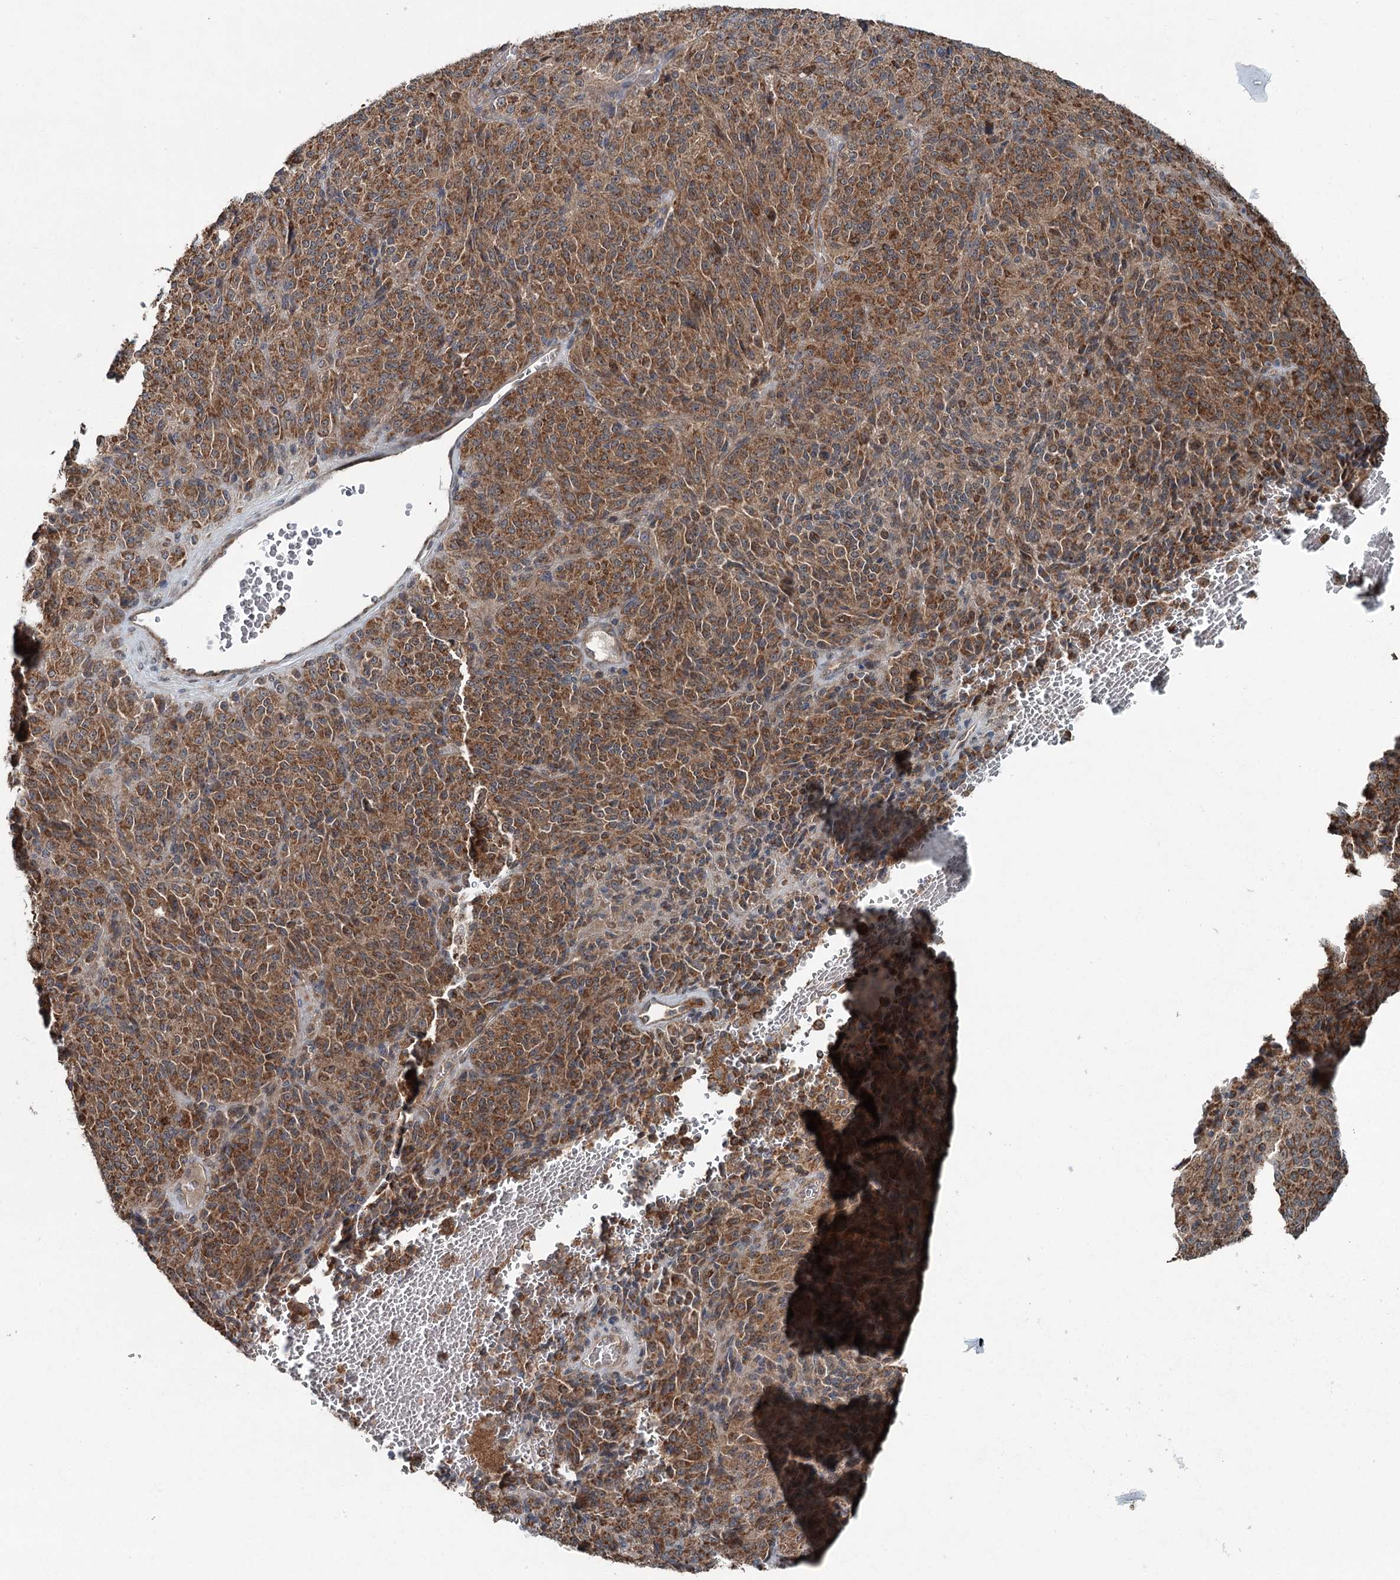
{"staining": {"intensity": "moderate", "quantity": ">75%", "location": "cytoplasmic/membranous"}, "tissue": "melanoma", "cell_type": "Tumor cells", "image_type": "cancer", "snomed": [{"axis": "morphology", "description": "Malignant melanoma, Metastatic site"}, {"axis": "topography", "description": "Brain"}], "caption": "Protein expression by immunohistochemistry shows moderate cytoplasmic/membranous staining in approximately >75% of tumor cells in melanoma.", "gene": "SKIC3", "patient": {"sex": "female", "age": 56}}